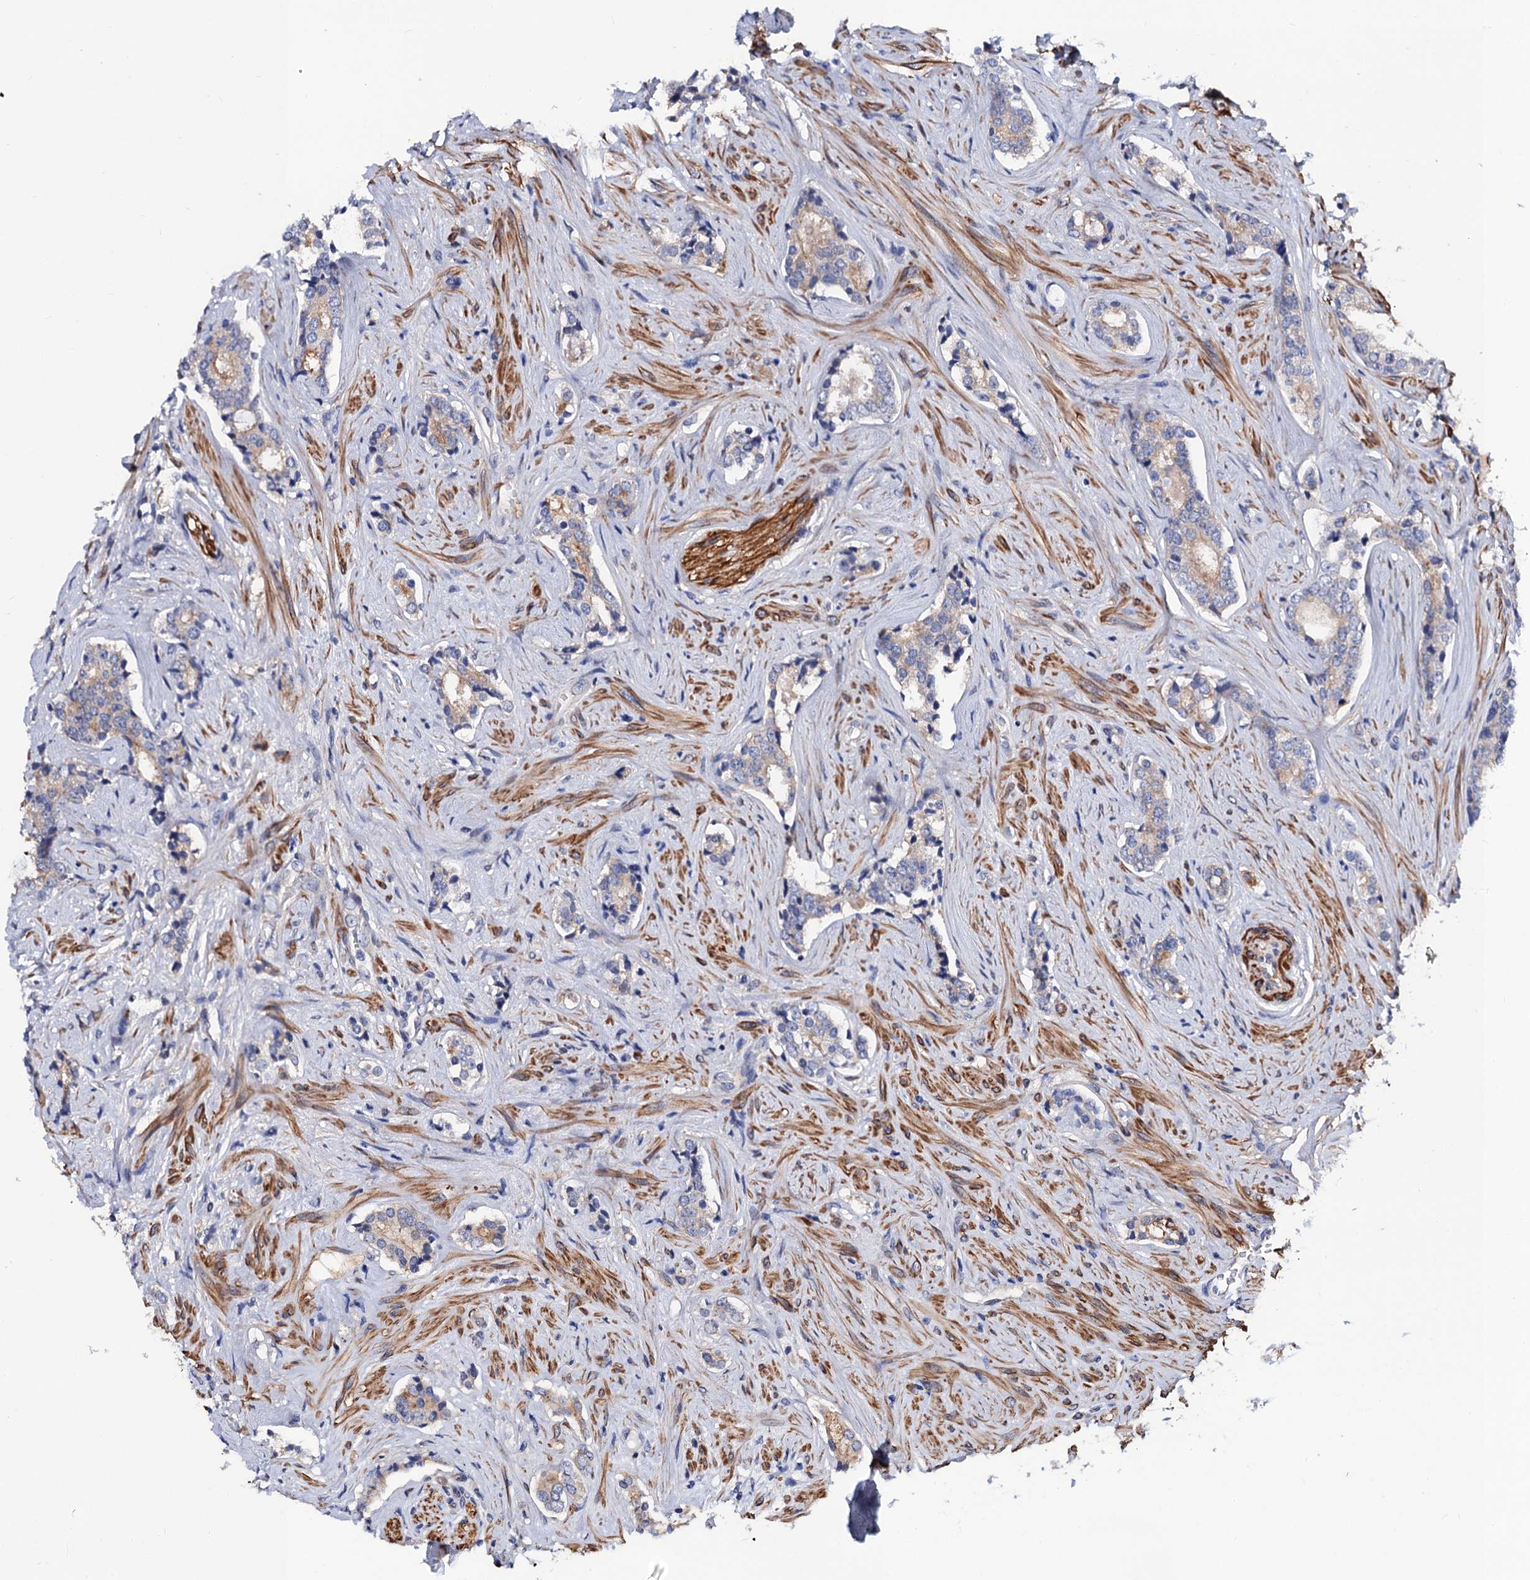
{"staining": {"intensity": "weak", "quantity": ">75%", "location": "cytoplasmic/membranous"}, "tissue": "prostate cancer", "cell_type": "Tumor cells", "image_type": "cancer", "snomed": [{"axis": "morphology", "description": "Adenocarcinoma, High grade"}, {"axis": "topography", "description": "Prostate"}], "caption": "Prostate cancer (high-grade adenocarcinoma) stained with a protein marker reveals weak staining in tumor cells.", "gene": "ZDHHC18", "patient": {"sex": "male", "age": 63}}